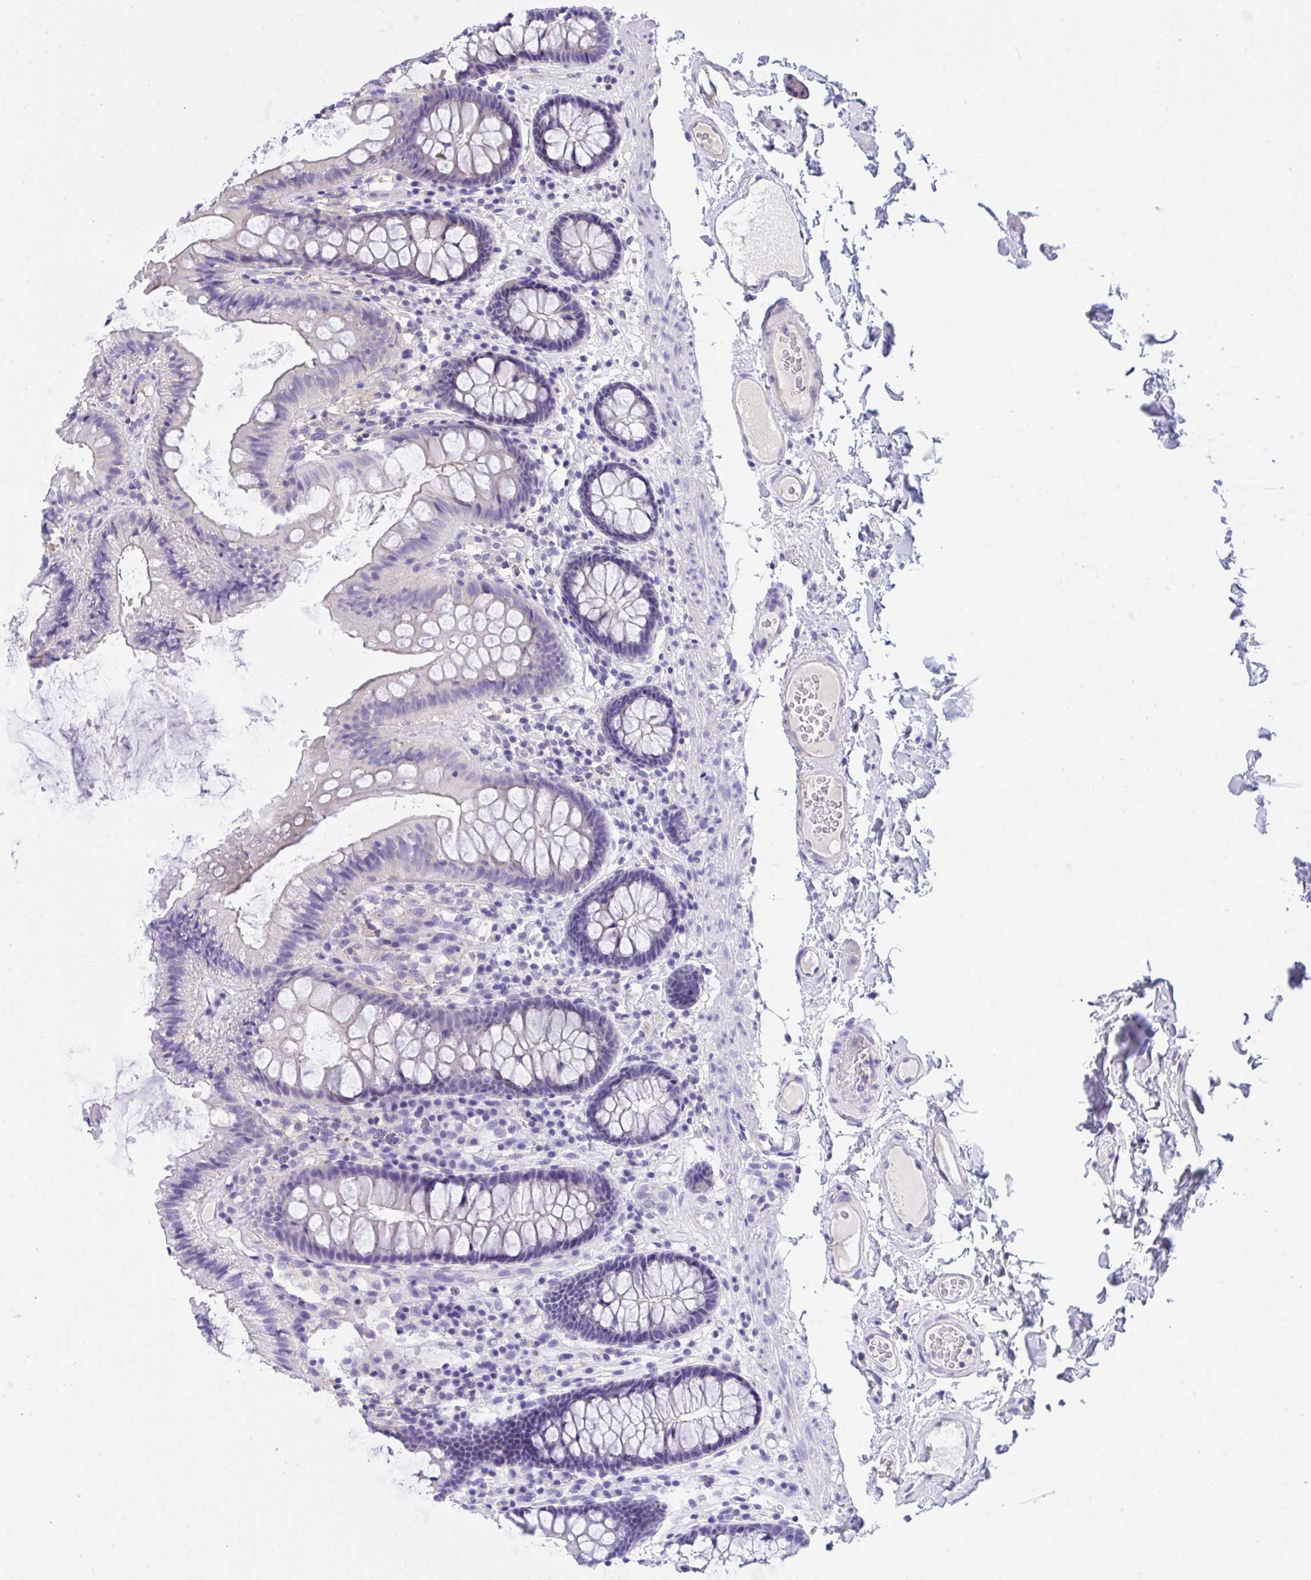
{"staining": {"intensity": "negative", "quantity": "none", "location": "none"}, "tissue": "colon", "cell_type": "Endothelial cells", "image_type": "normal", "snomed": [{"axis": "morphology", "description": "Normal tissue, NOS"}, {"axis": "topography", "description": "Colon"}], "caption": "The image reveals no staining of endothelial cells in benign colon.", "gene": "TLN2", "patient": {"sex": "male", "age": 84}}